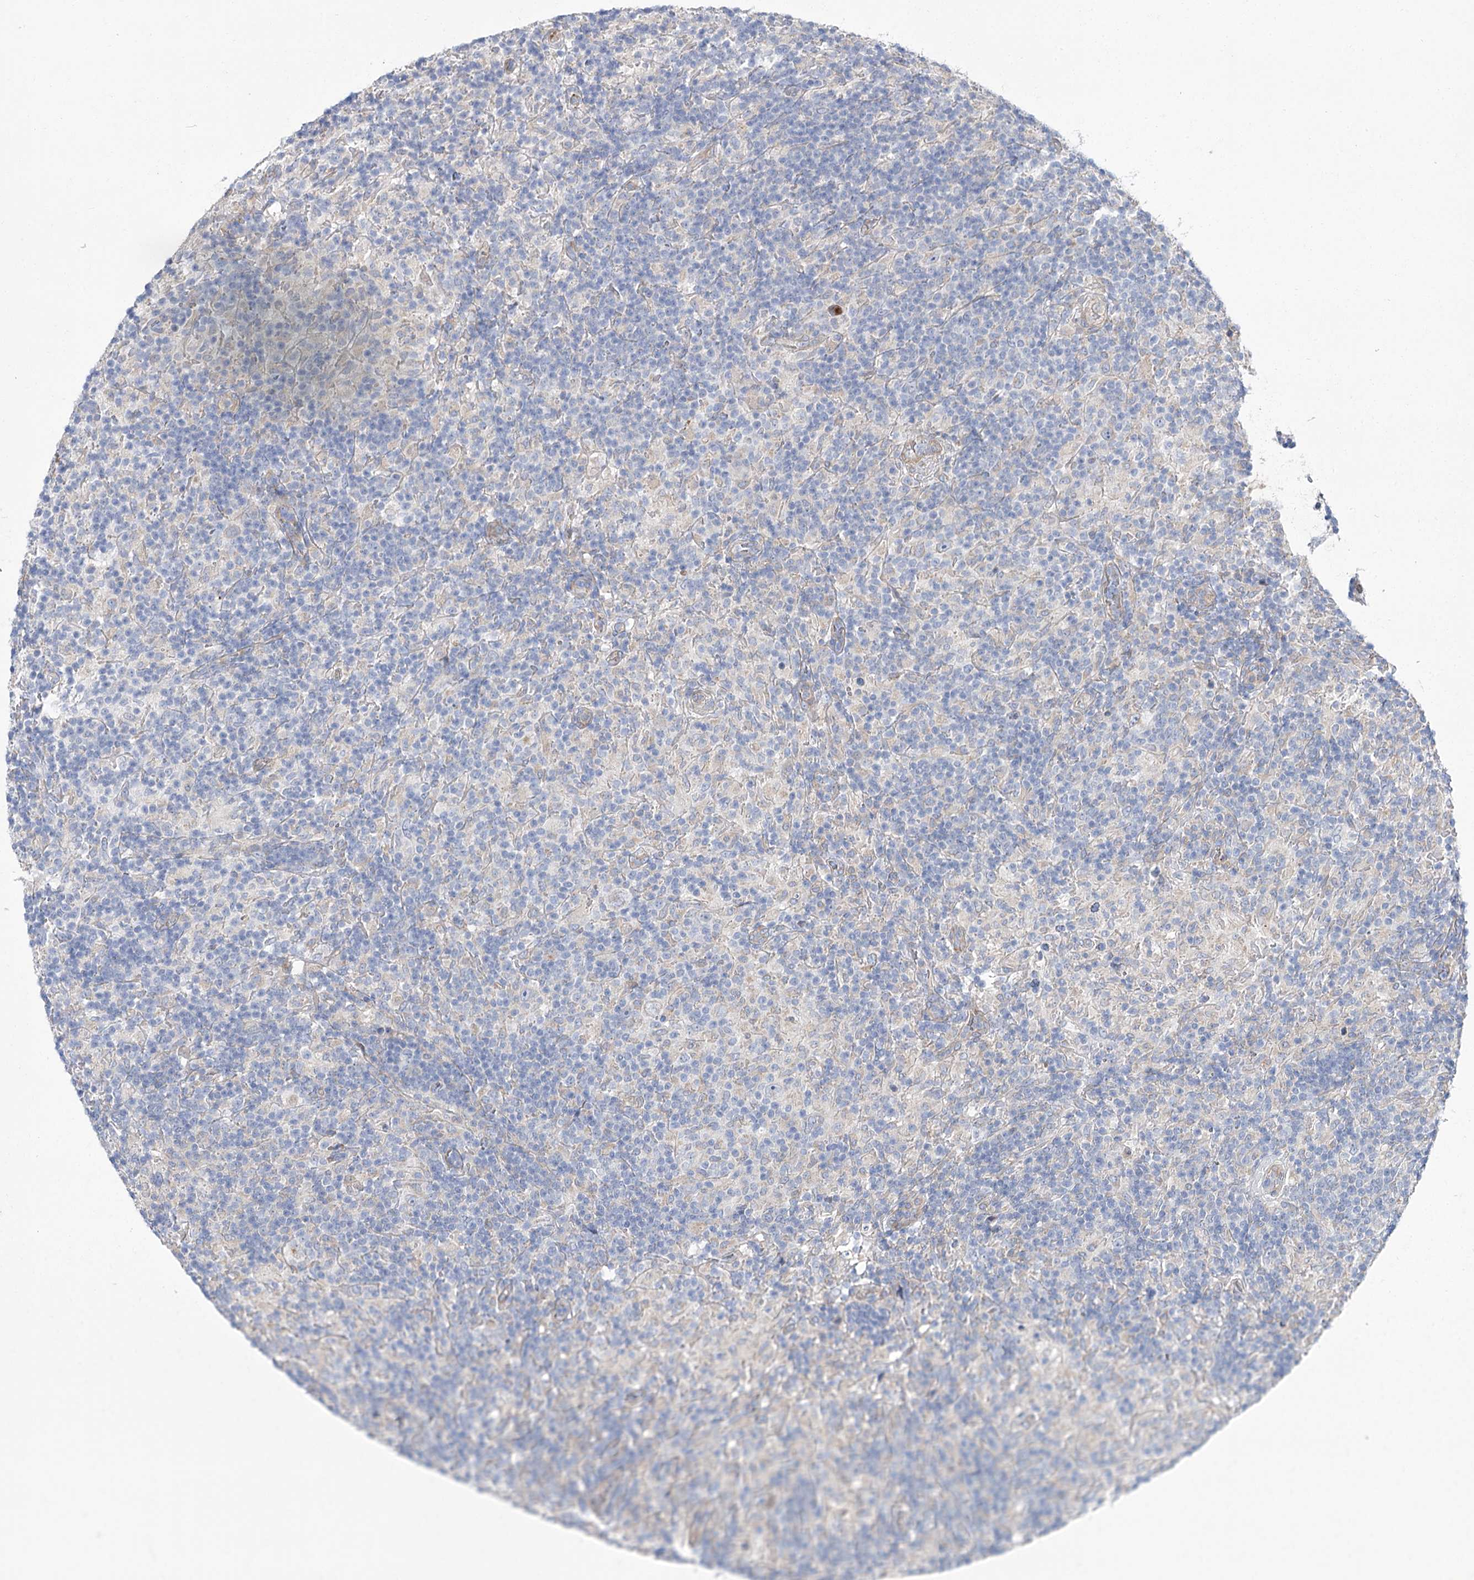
{"staining": {"intensity": "negative", "quantity": "none", "location": "none"}, "tissue": "lymphoma", "cell_type": "Tumor cells", "image_type": "cancer", "snomed": [{"axis": "morphology", "description": "Hodgkin's disease, NOS"}, {"axis": "topography", "description": "Lymph node"}], "caption": "Histopathology image shows no significant protein expression in tumor cells of Hodgkin's disease. (DAB IHC visualized using brightfield microscopy, high magnification).", "gene": "ARHGAP32", "patient": {"sex": "male", "age": 70}}